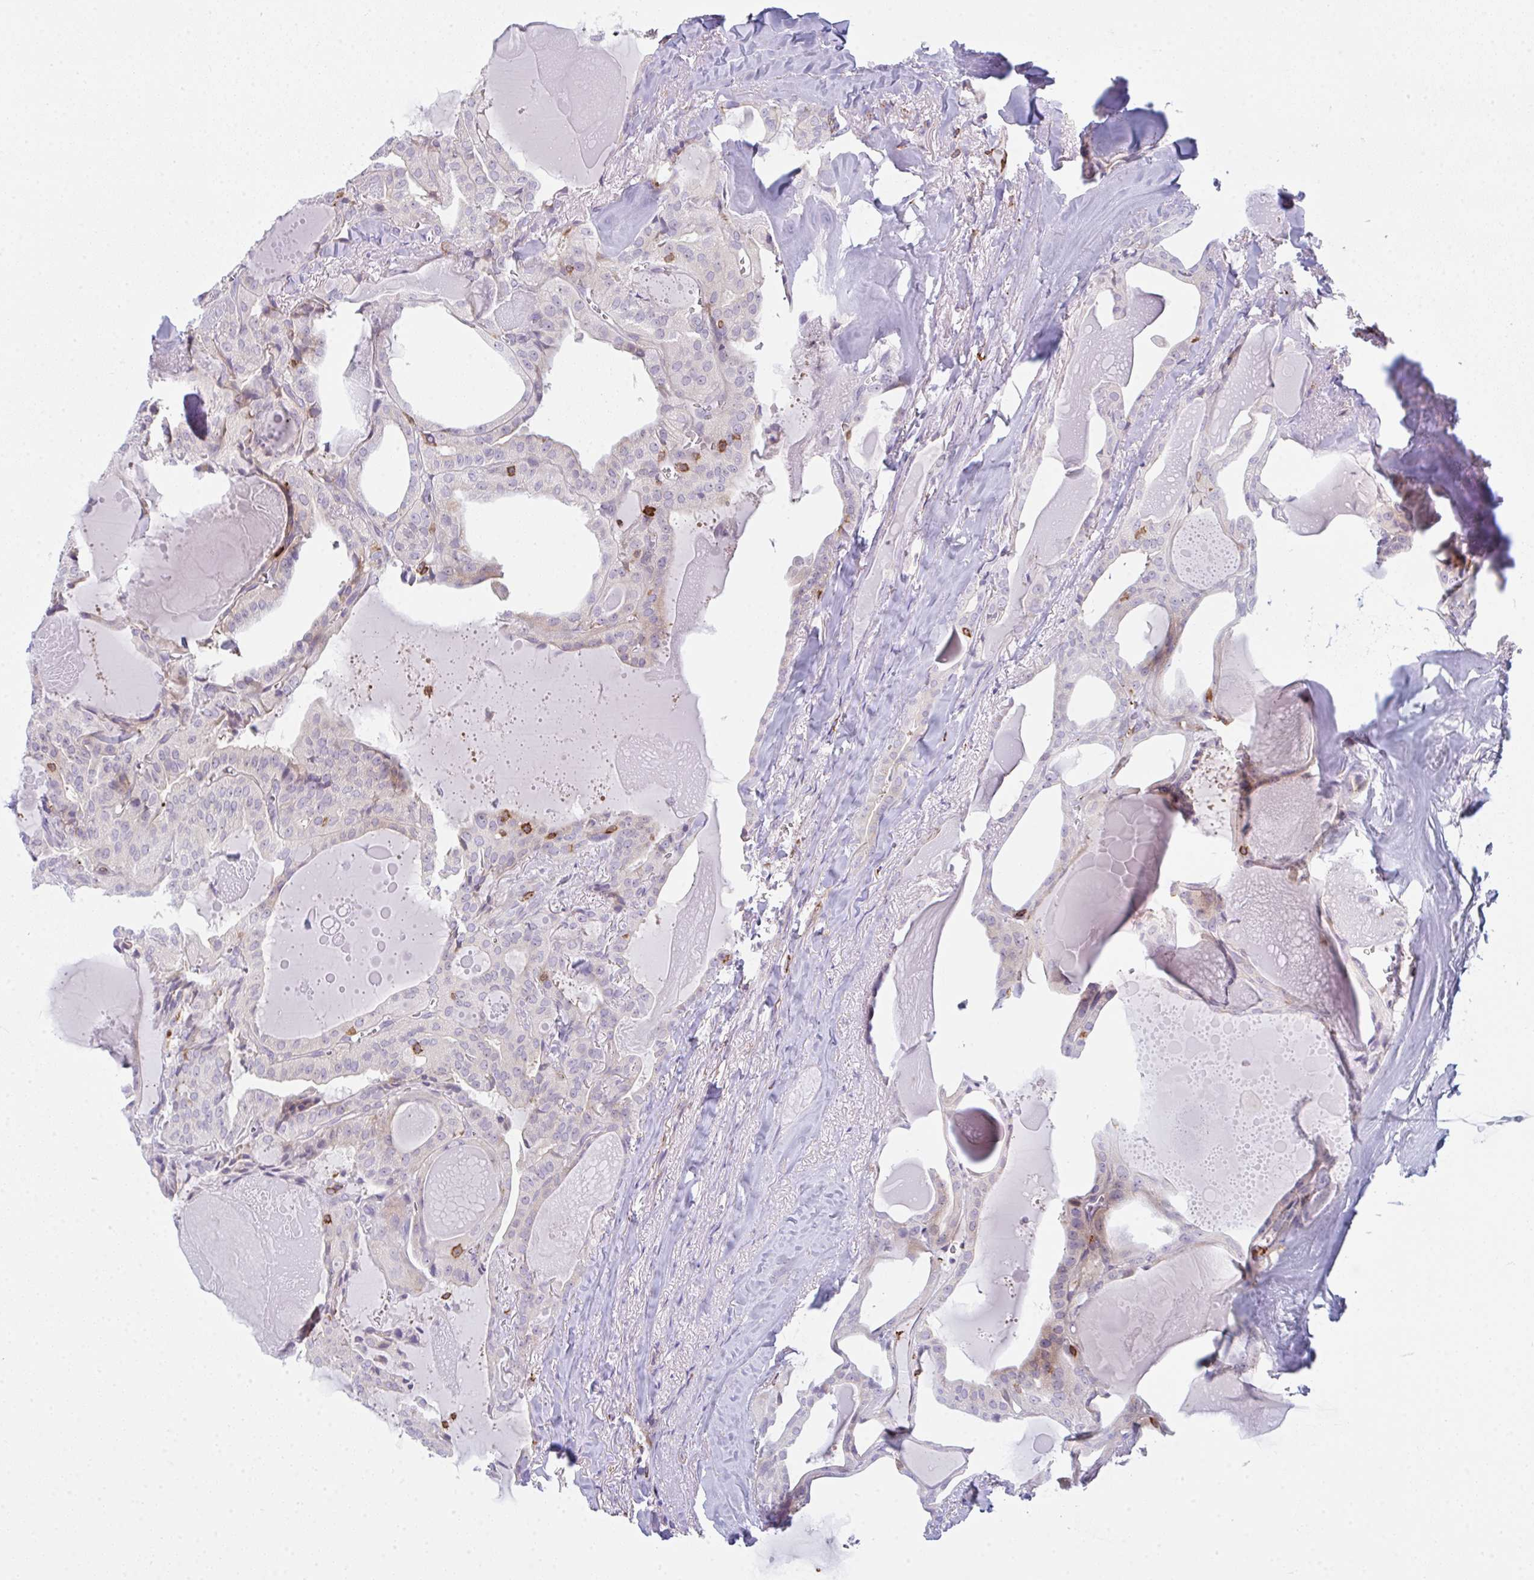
{"staining": {"intensity": "moderate", "quantity": "<25%", "location": "cytoplasmic/membranous"}, "tissue": "thyroid cancer", "cell_type": "Tumor cells", "image_type": "cancer", "snomed": [{"axis": "morphology", "description": "Papillary adenocarcinoma, NOS"}, {"axis": "topography", "description": "Thyroid gland"}], "caption": "Brown immunohistochemical staining in papillary adenocarcinoma (thyroid) demonstrates moderate cytoplasmic/membranous positivity in about <25% of tumor cells.", "gene": "CD80", "patient": {"sex": "male", "age": 52}}